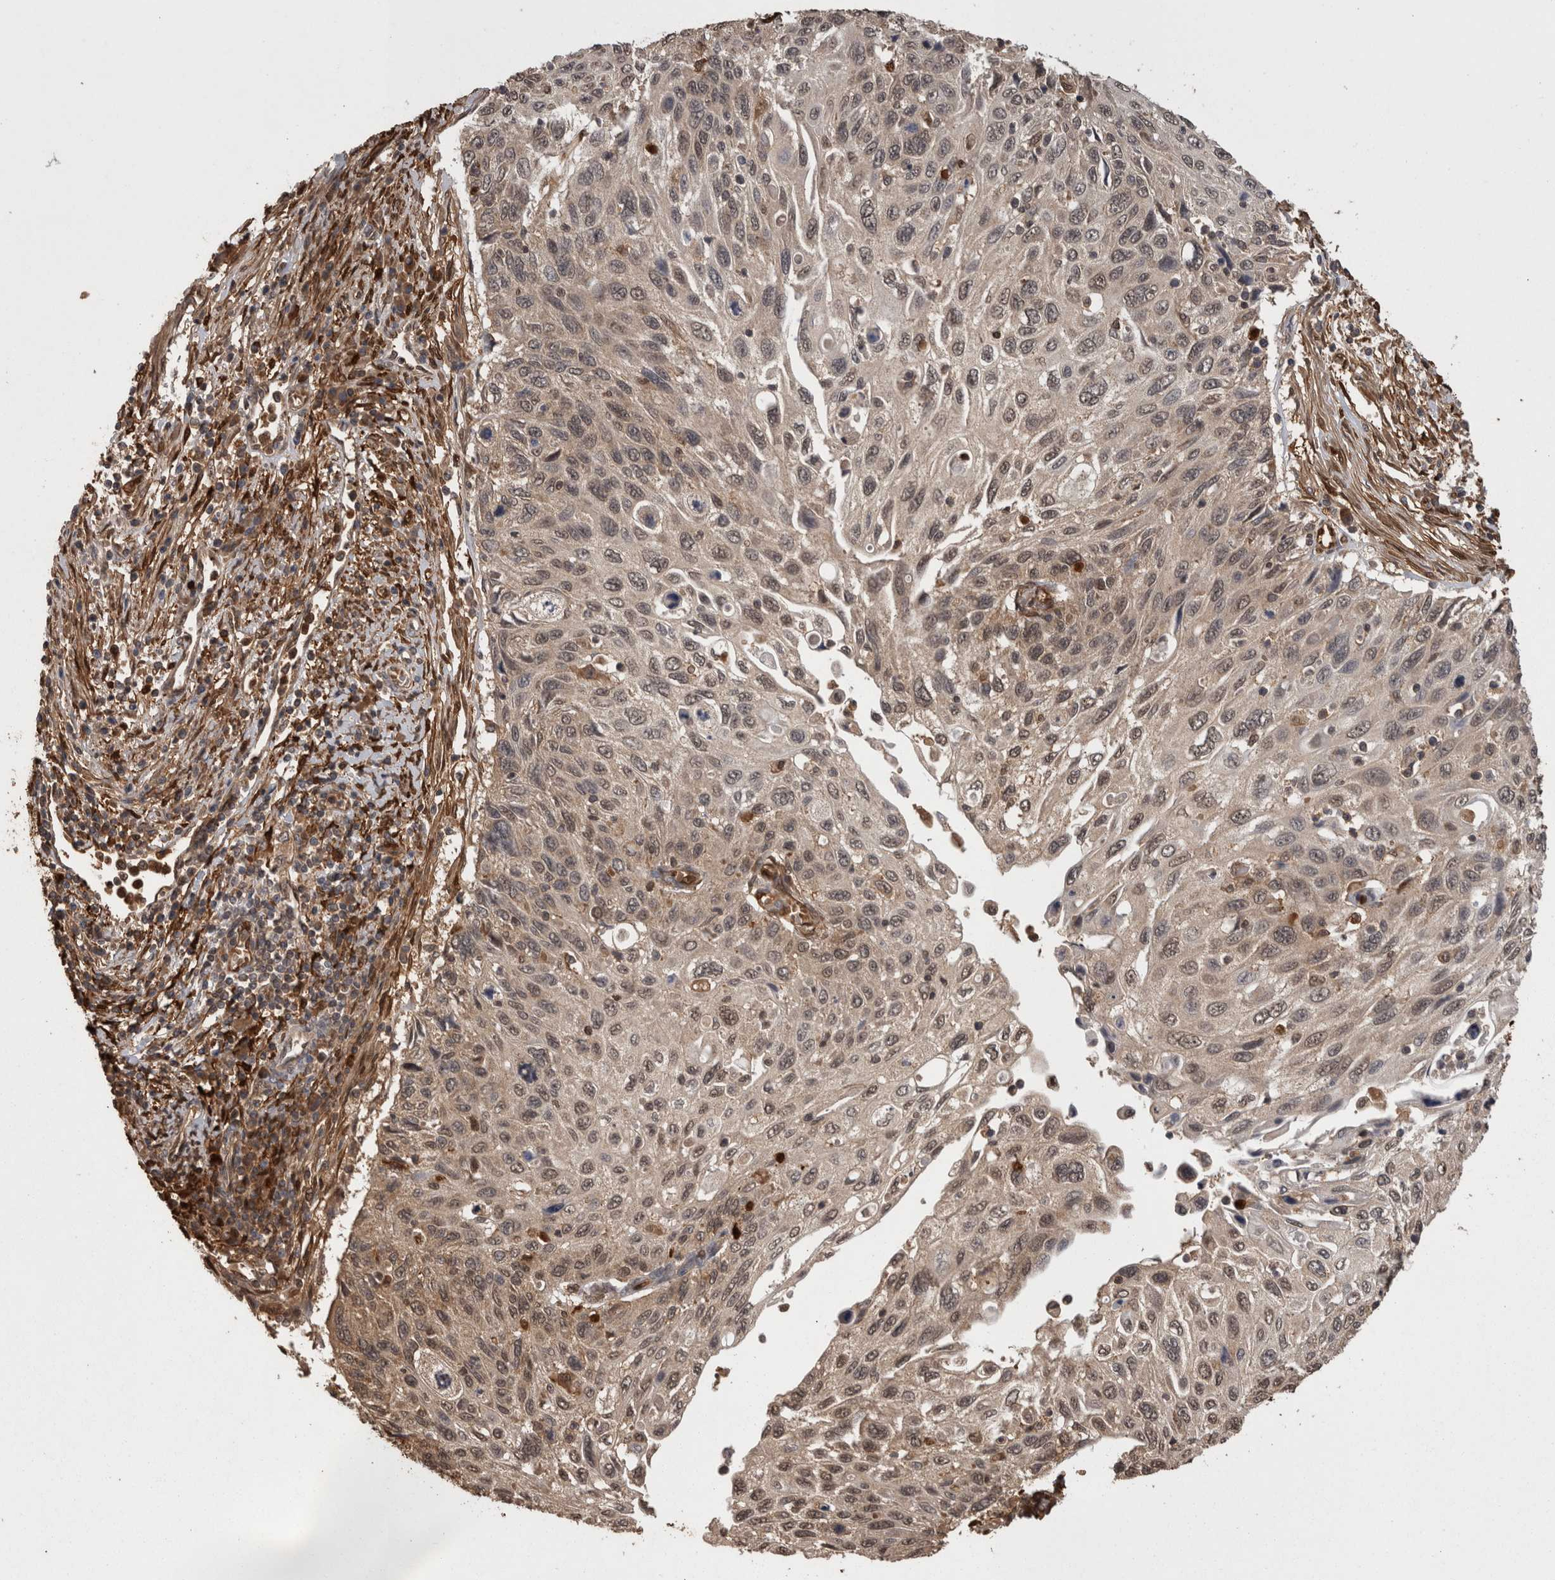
{"staining": {"intensity": "weak", "quantity": ">75%", "location": "cytoplasmic/membranous,nuclear"}, "tissue": "cervical cancer", "cell_type": "Tumor cells", "image_type": "cancer", "snomed": [{"axis": "morphology", "description": "Squamous cell carcinoma, NOS"}, {"axis": "topography", "description": "Cervix"}], "caption": "High-magnification brightfield microscopy of cervical cancer stained with DAB (3,3'-diaminobenzidine) (brown) and counterstained with hematoxylin (blue). tumor cells exhibit weak cytoplasmic/membranous and nuclear positivity is appreciated in approximately>75% of cells. The staining was performed using DAB, with brown indicating positive protein expression. Nuclei are stained blue with hematoxylin.", "gene": "LXN", "patient": {"sex": "female", "age": 70}}